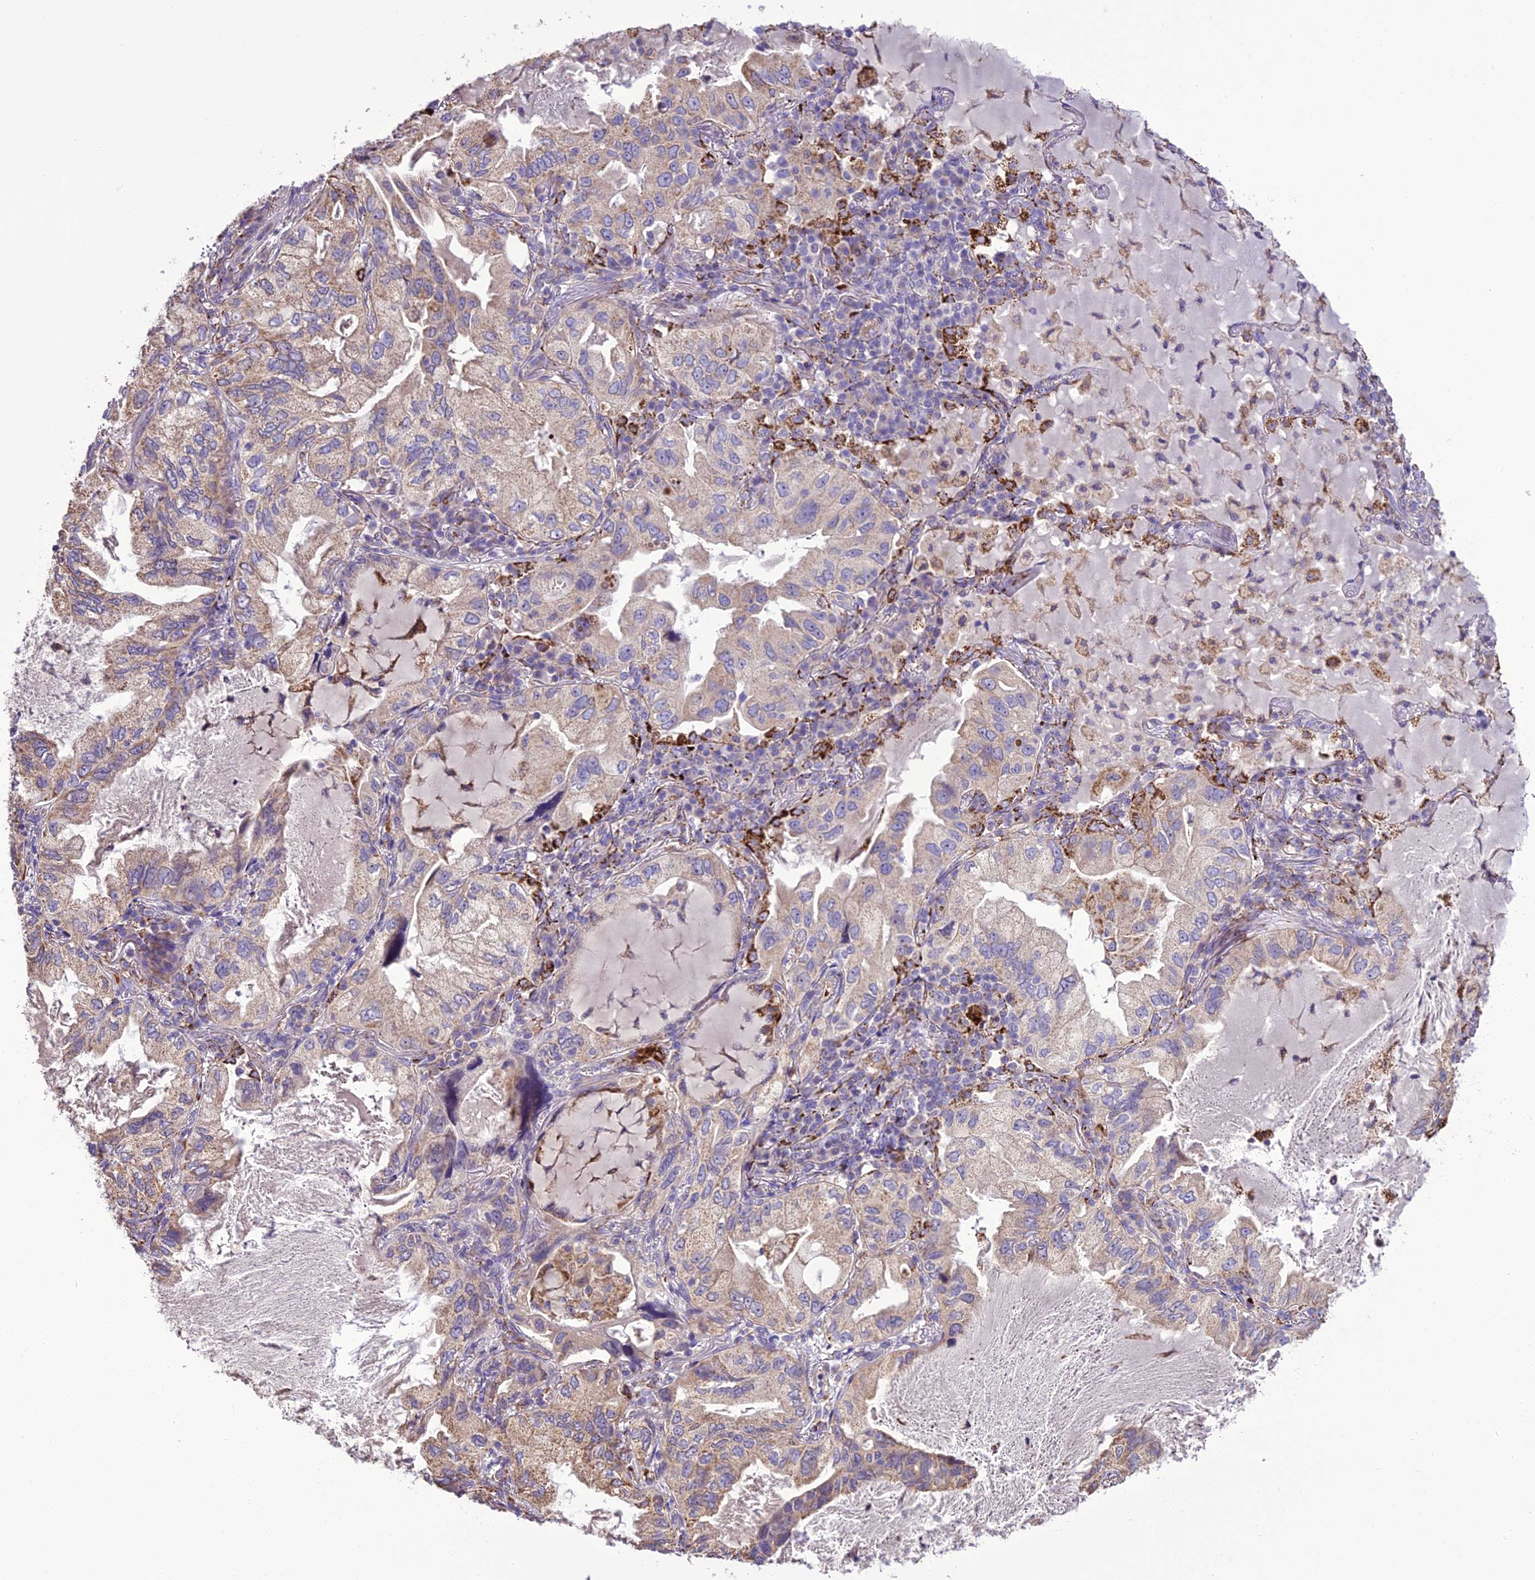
{"staining": {"intensity": "weak", "quantity": ">75%", "location": "cytoplasmic/membranous"}, "tissue": "lung cancer", "cell_type": "Tumor cells", "image_type": "cancer", "snomed": [{"axis": "morphology", "description": "Adenocarcinoma, NOS"}, {"axis": "topography", "description": "Lung"}], "caption": "Adenocarcinoma (lung) was stained to show a protein in brown. There is low levels of weak cytoplasmic/membranous expression in approximately >75% of tumor cells. Using DAB (brown) and hematoxylin (blue) stains, captured at high magnification using brightfield microscopy.", "gene": "TBC1D24", "patient": {"sex": "female", "age": 69}}